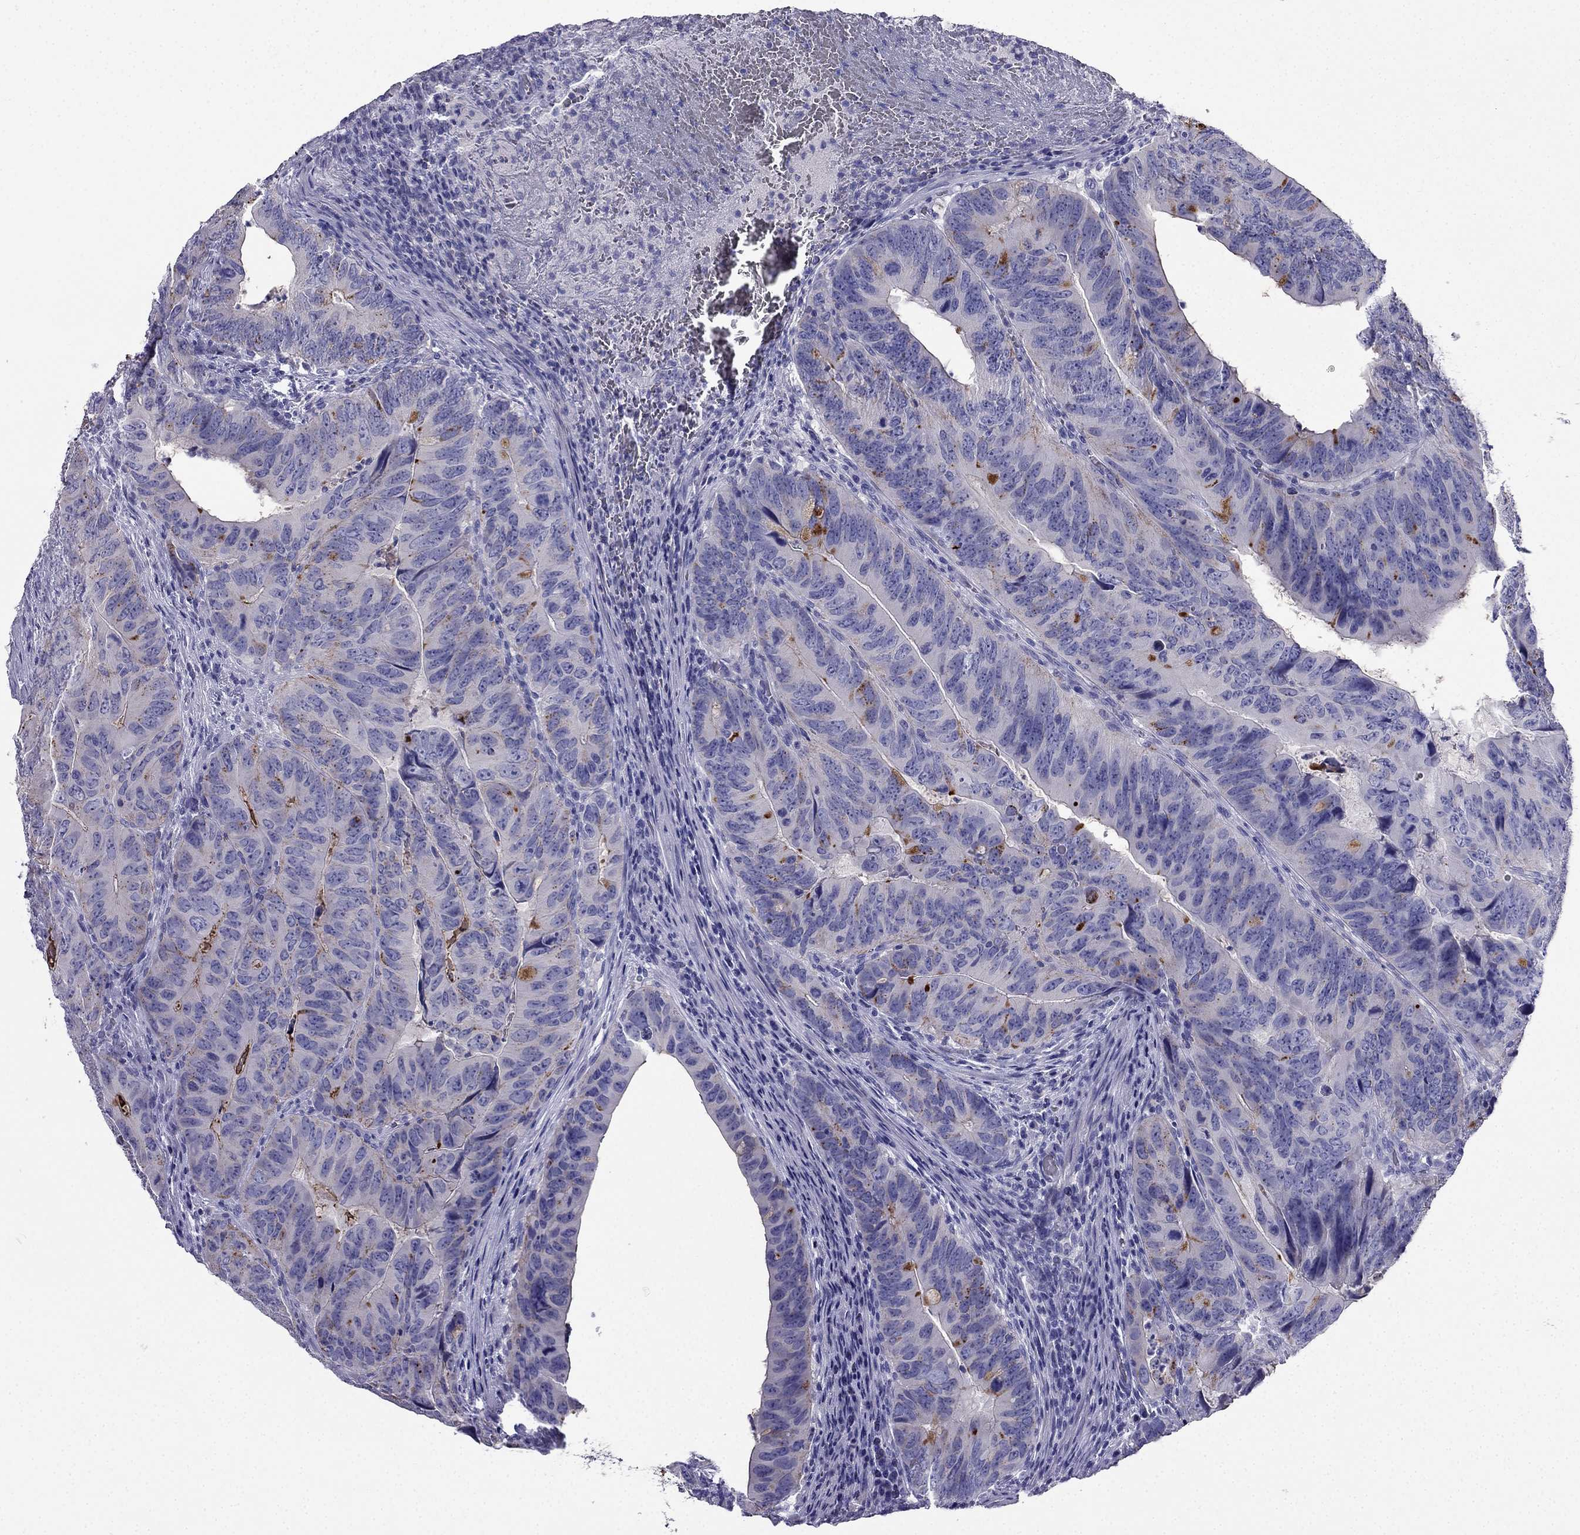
{"staining": {"intensity": "negative", "quantity": "none", "location": "none"}, "tissue": "colorectal cancer", "cell_type": "Tumor cells", "image_type": "cancer", "snomed": [{"axis": "morphology", "description": "Adenocarcinoma, NOS"}, {"axis": "topography", "description": "Colon"}], "caption": "This photomicrograph is of adenocarcinoma (colorectal) stained with immunohistochemistry to label a protein in brown with the nuclei are counter-stained blue. There is no positivity in tumor cells. (DAB IHC with hematoxylin counter stain).", "gene": "PTH", "patient": {"sex": "male", "age": 79}}